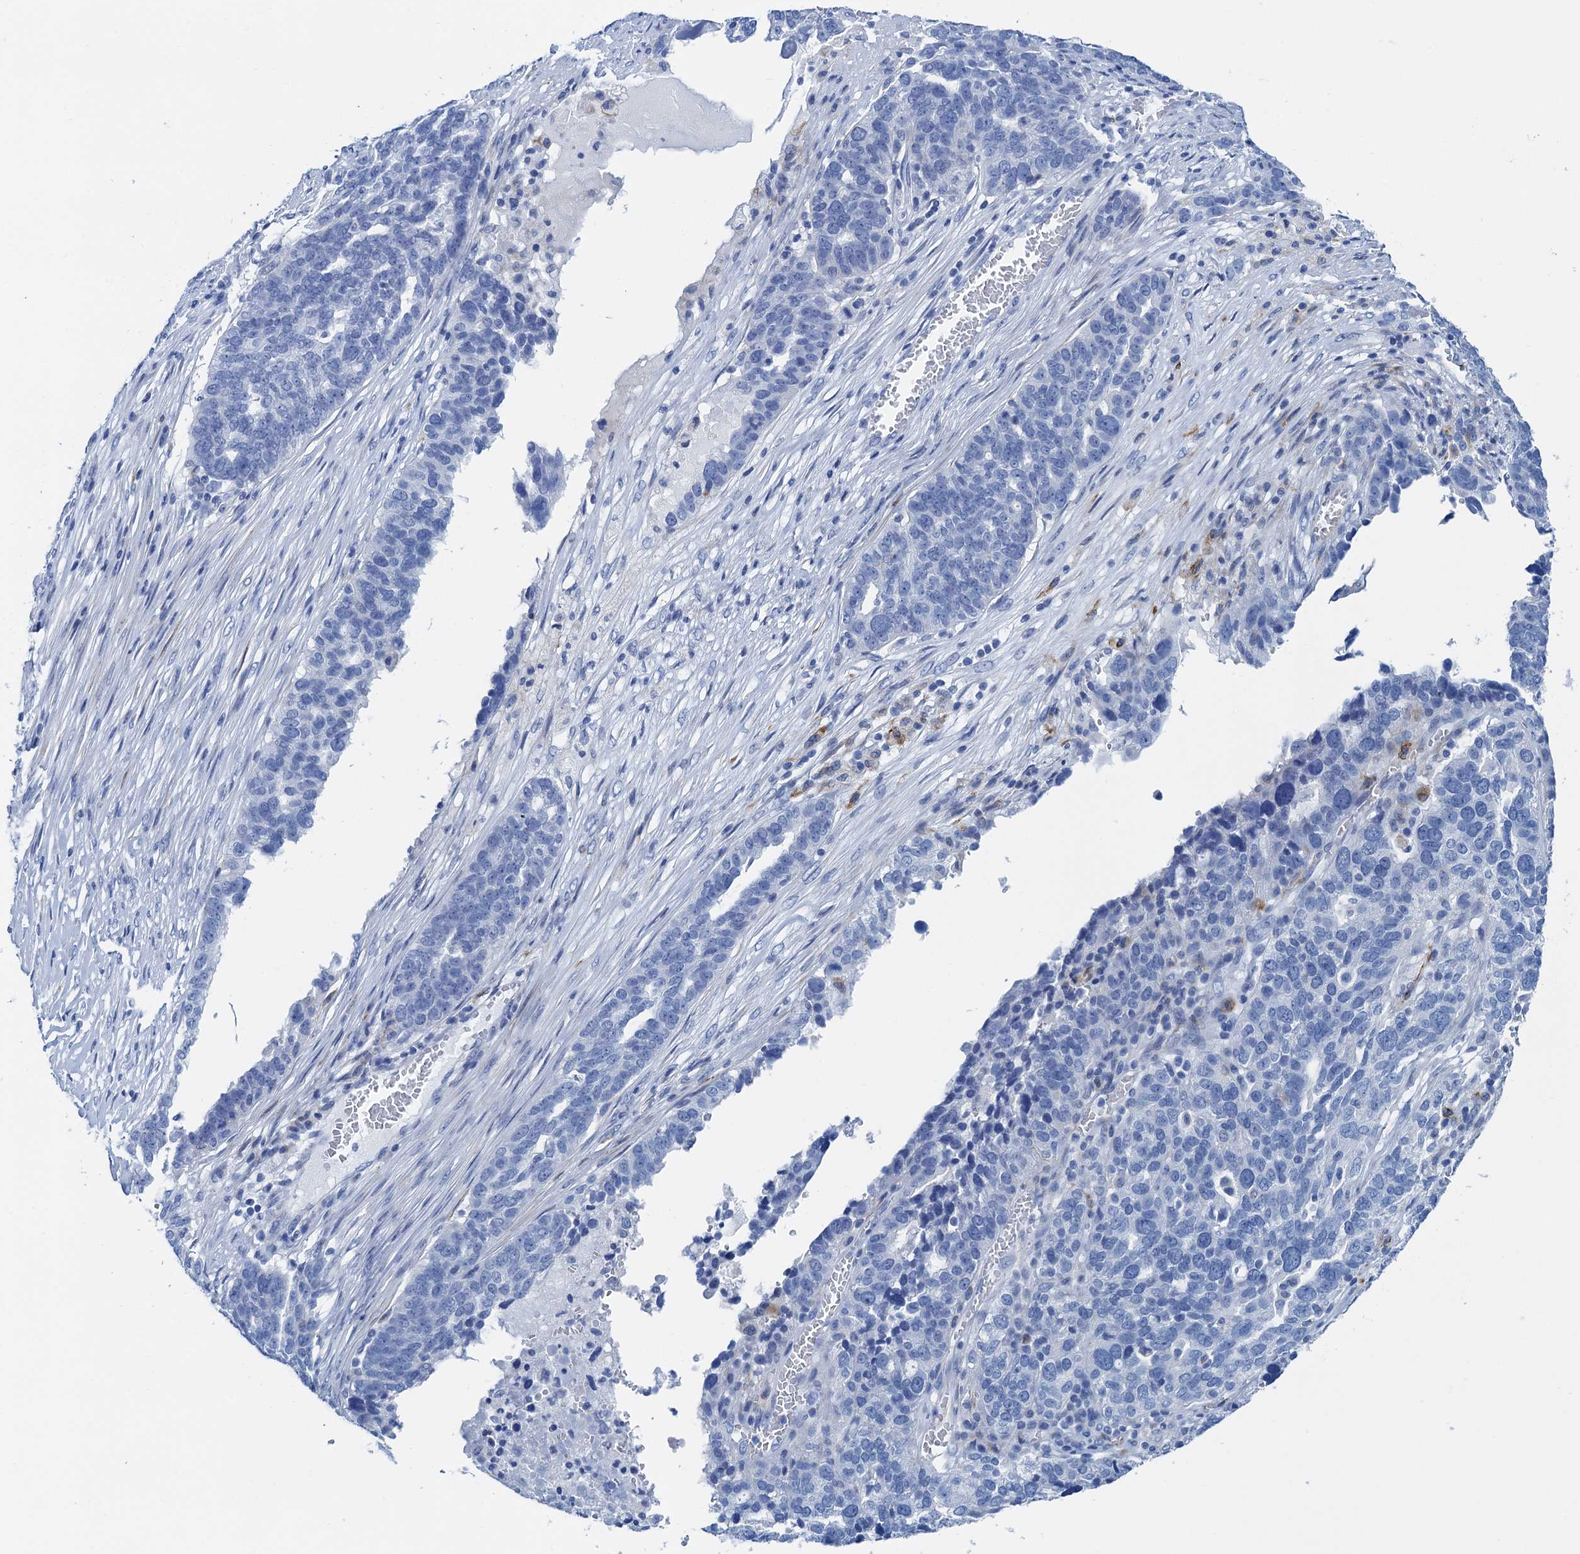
{"staining": {"intensity": "negative", "quantity": "none", "location": "none"}, "tissue": "ovarian cancer", "cell_type": "Tumor cells", "image_type": "cancer", "snomed": [{"axis": "morphology", "description": "Cystadenocarcinoma, serous, NOS"}, {"axis": "topography", "description": "Ovary"}], "caption": "IHC of serous cystadenocarcinoma (ovarian) displays no staining in tumor cells.", "gene": "NLRP10", "patient": {"sex": "female", "age": 59}}